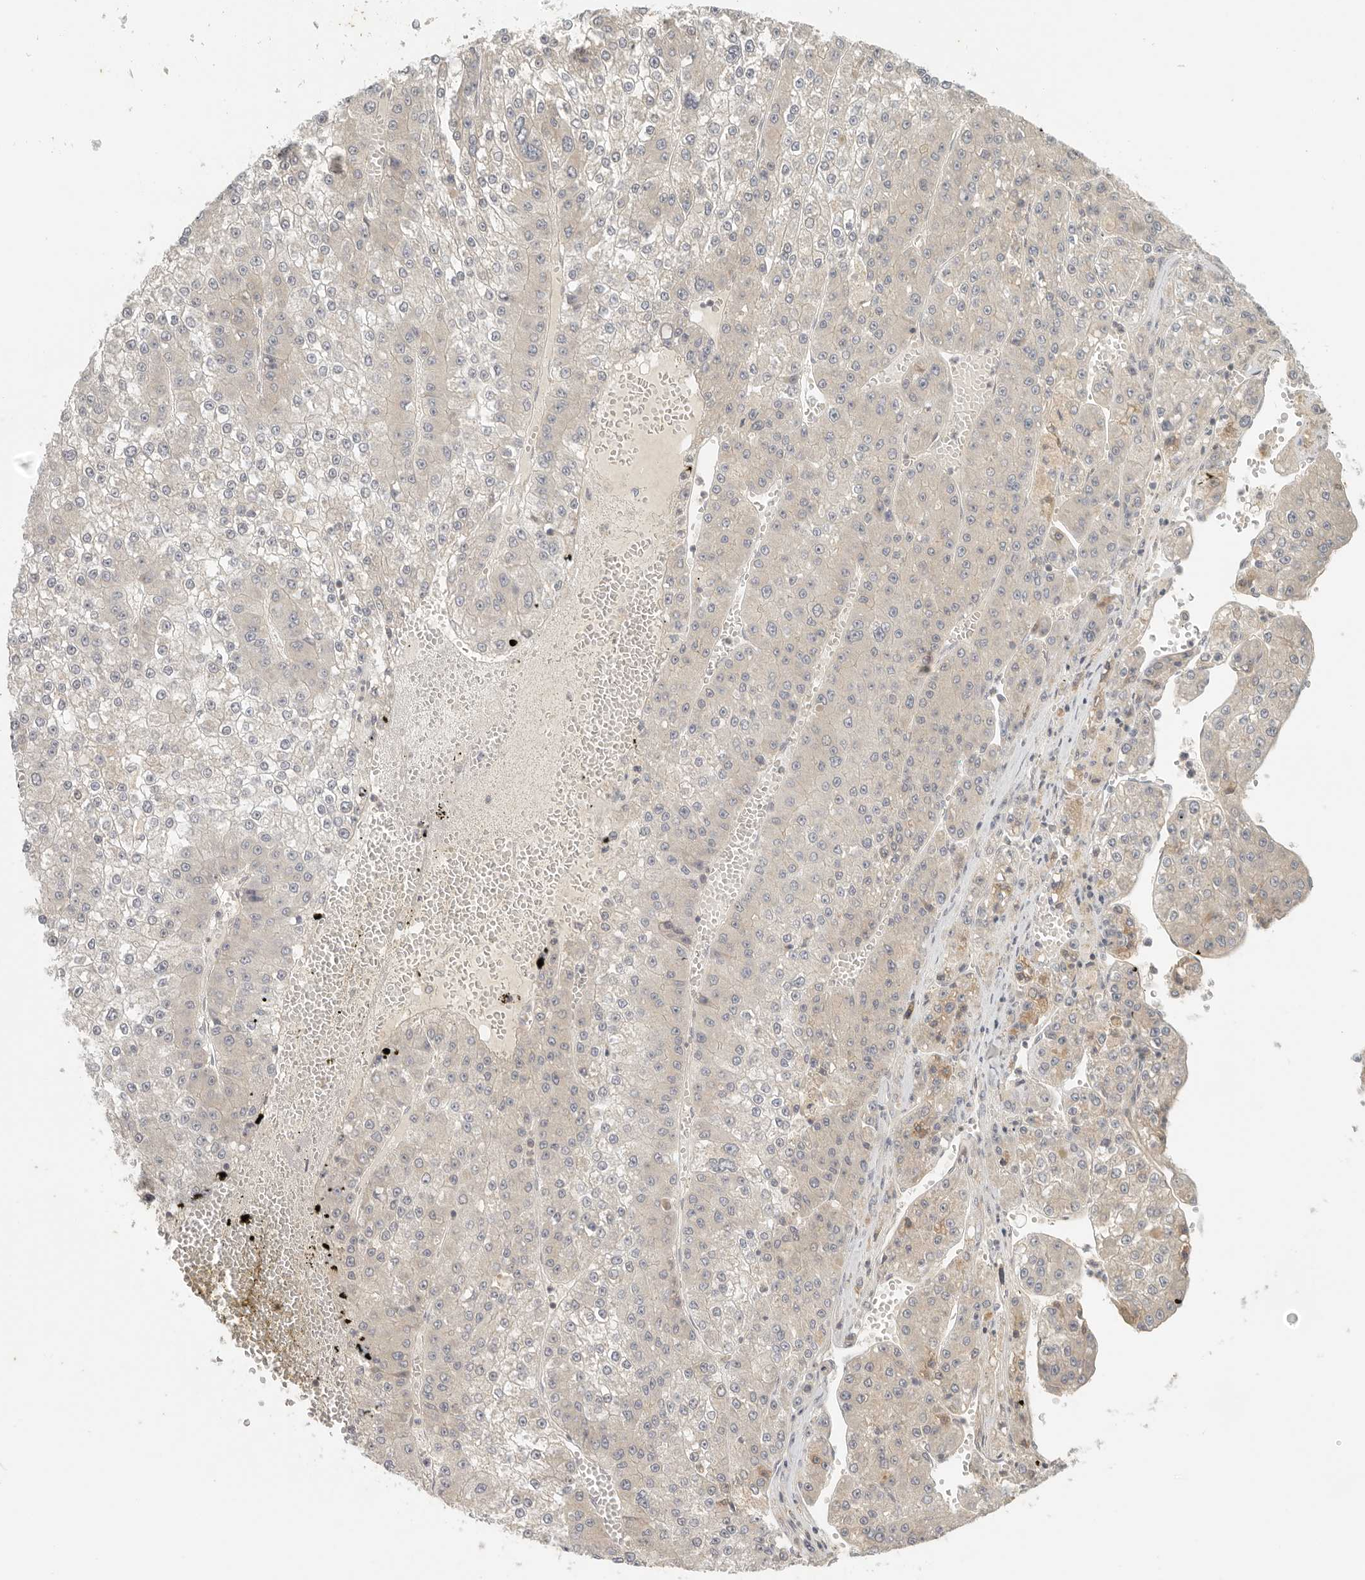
{"staining": {"intensity": "negative", "quantity": "none", "location": "none"}, "tissue": "liver cancer", "cell_type": "Tumor cells", "image_type": "cancer", "snomed": [{"axis": "morphology", "description": "Carcinoma, Hepatocellular, NOS"}, {"axis": "topography", "description": "Liver"}], "caption": "Tumor cells show no significant protein positivity in liver cancer (hepatocellular carcinoma).", "gene": "AHDC1", "patient": {"sex": "female", "age": 73}}